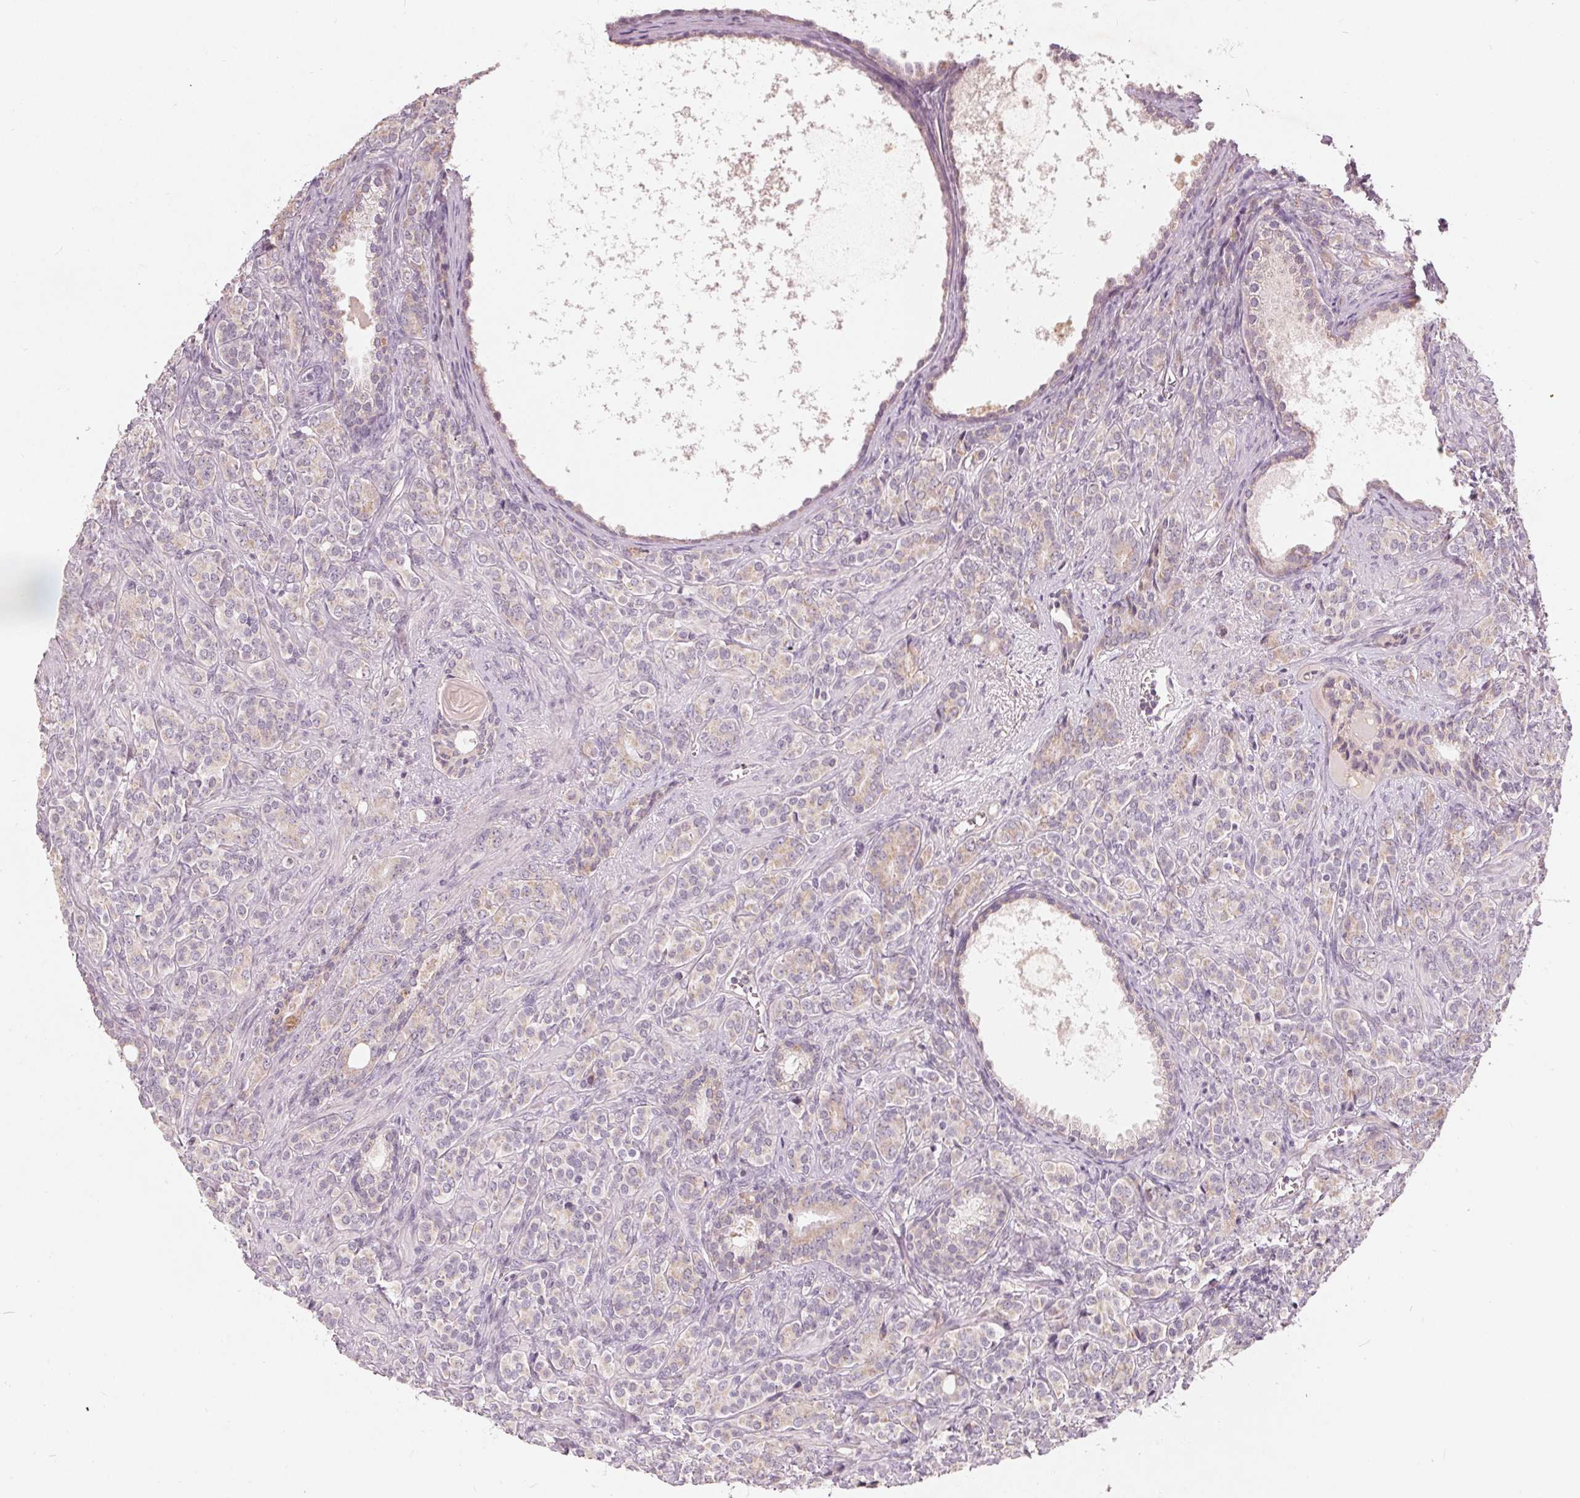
{"staining": {"intensity": "weak", "quantity": "25%-75%", "location": "cytoplasmic/membranous"}, "tissue": "prostate cancer", "cell_type": "Tumor cells", "image_type": "cancer", "snomed": [{"axis": "morphology", "description": "Adenocarcinoma, High grade"}, {"axis": "topography", "description": "Prostate"}], "caption": "Immunohistochemistry of high-grade adenocarcinoma (prostate) shows low levels of weak cytoplasmic/membranous positivity in about 25%-75% of tumor cells.", "gene": "TRIM60", "patient": {"sex": "male", "age": 84}}